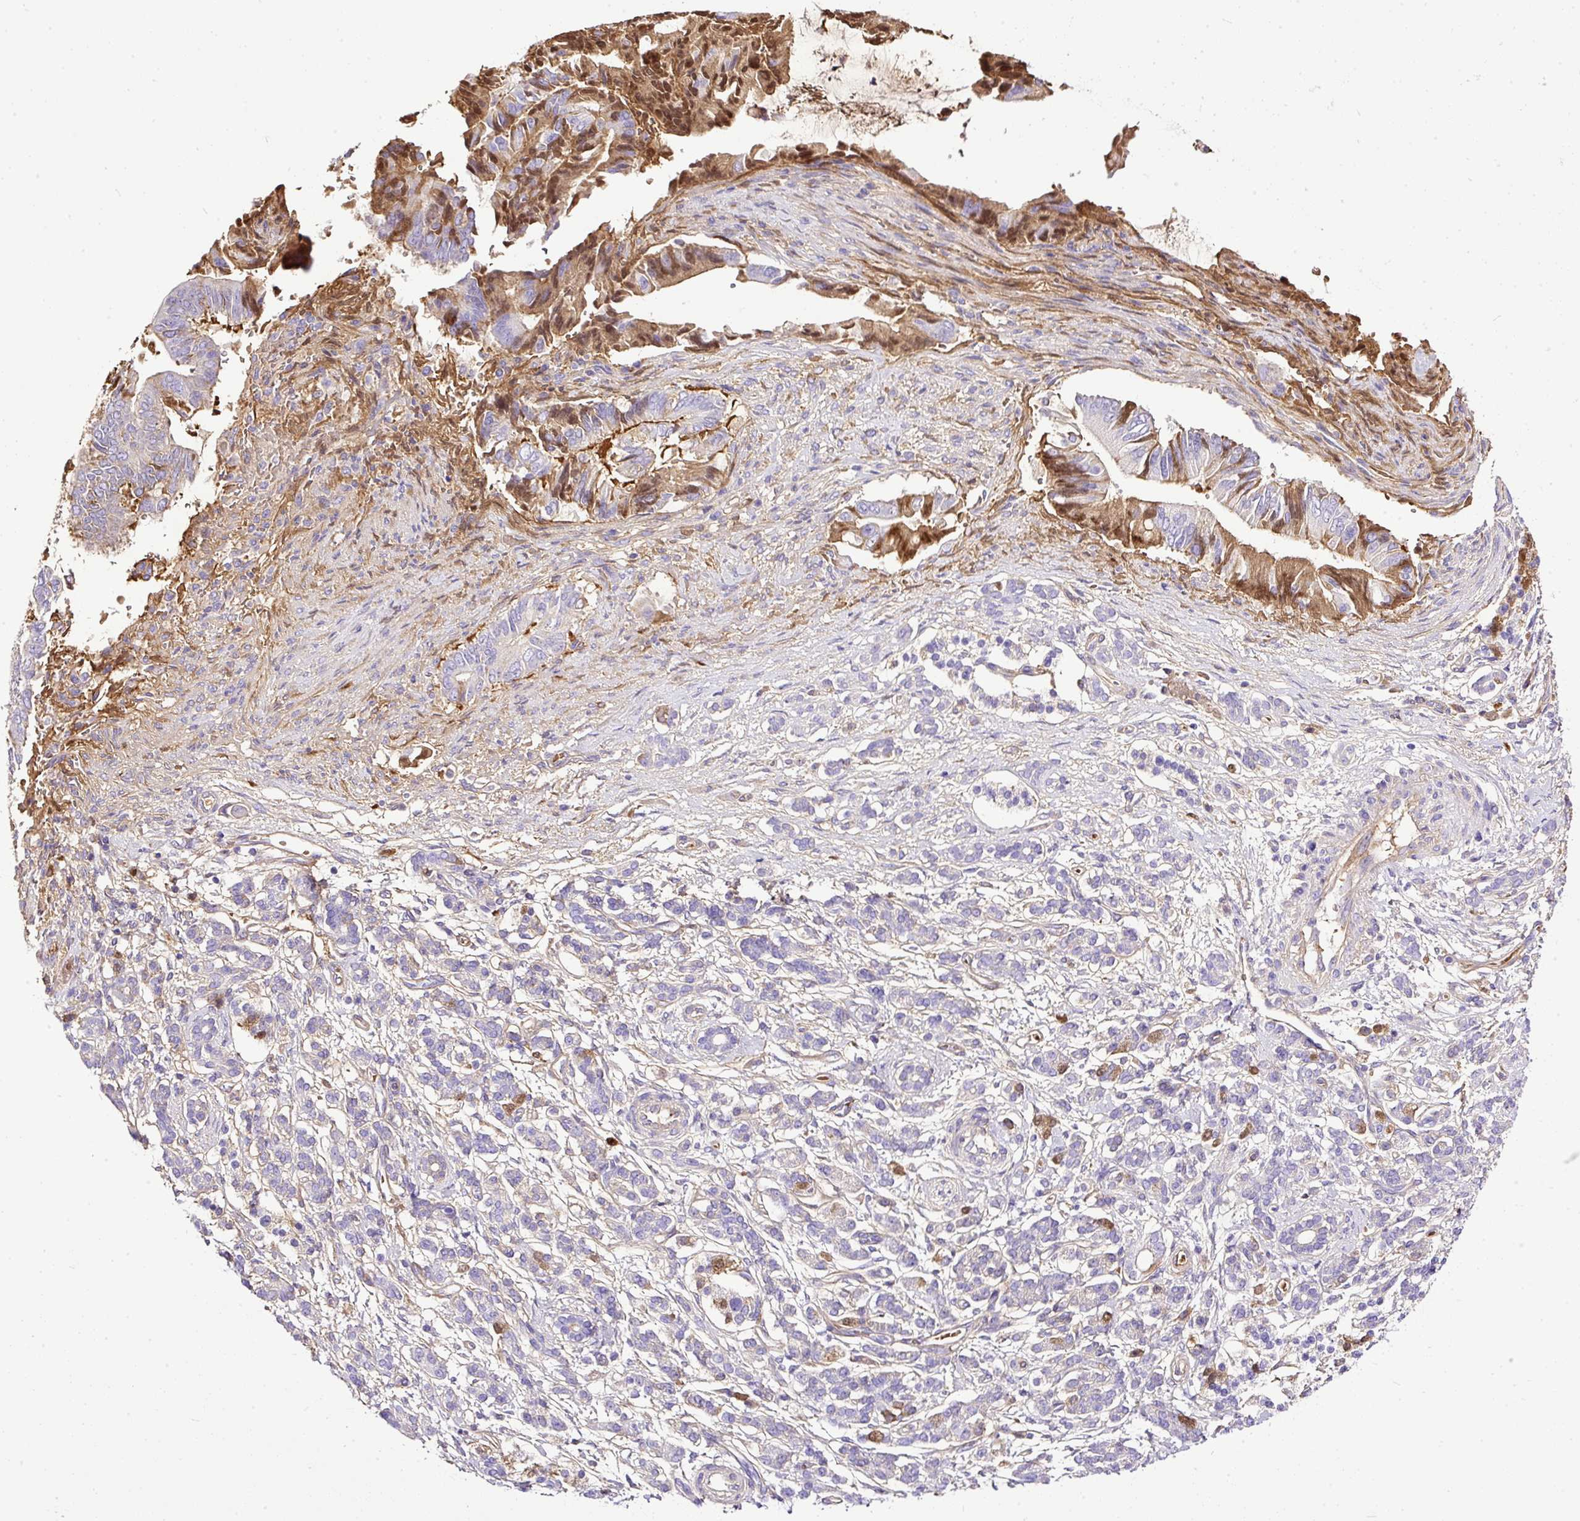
{"staining": {"intensity": "moderate", "quantity": "<25%", "location": "cytoplasmic/membranous,nuclear"}, "tissue": "pancreatic cancer", "cell_type": "Tumor cells", "image_type": "cancer", "snomed": [{"axis": "morphology", "description": "Adenocarcinoma, NOS"}, {"axis": "topography", "description": "Pancreas"}], "caption": "A photomicrograph of human pancreatic cancer (adenocarcinoma) stained for a protein exhibits moderate cytoplasmic/membranous and nuclear brown staining in tumor cells.", "gene": "CLEC3B", "patient": {"sex": "male", "age": 68}}